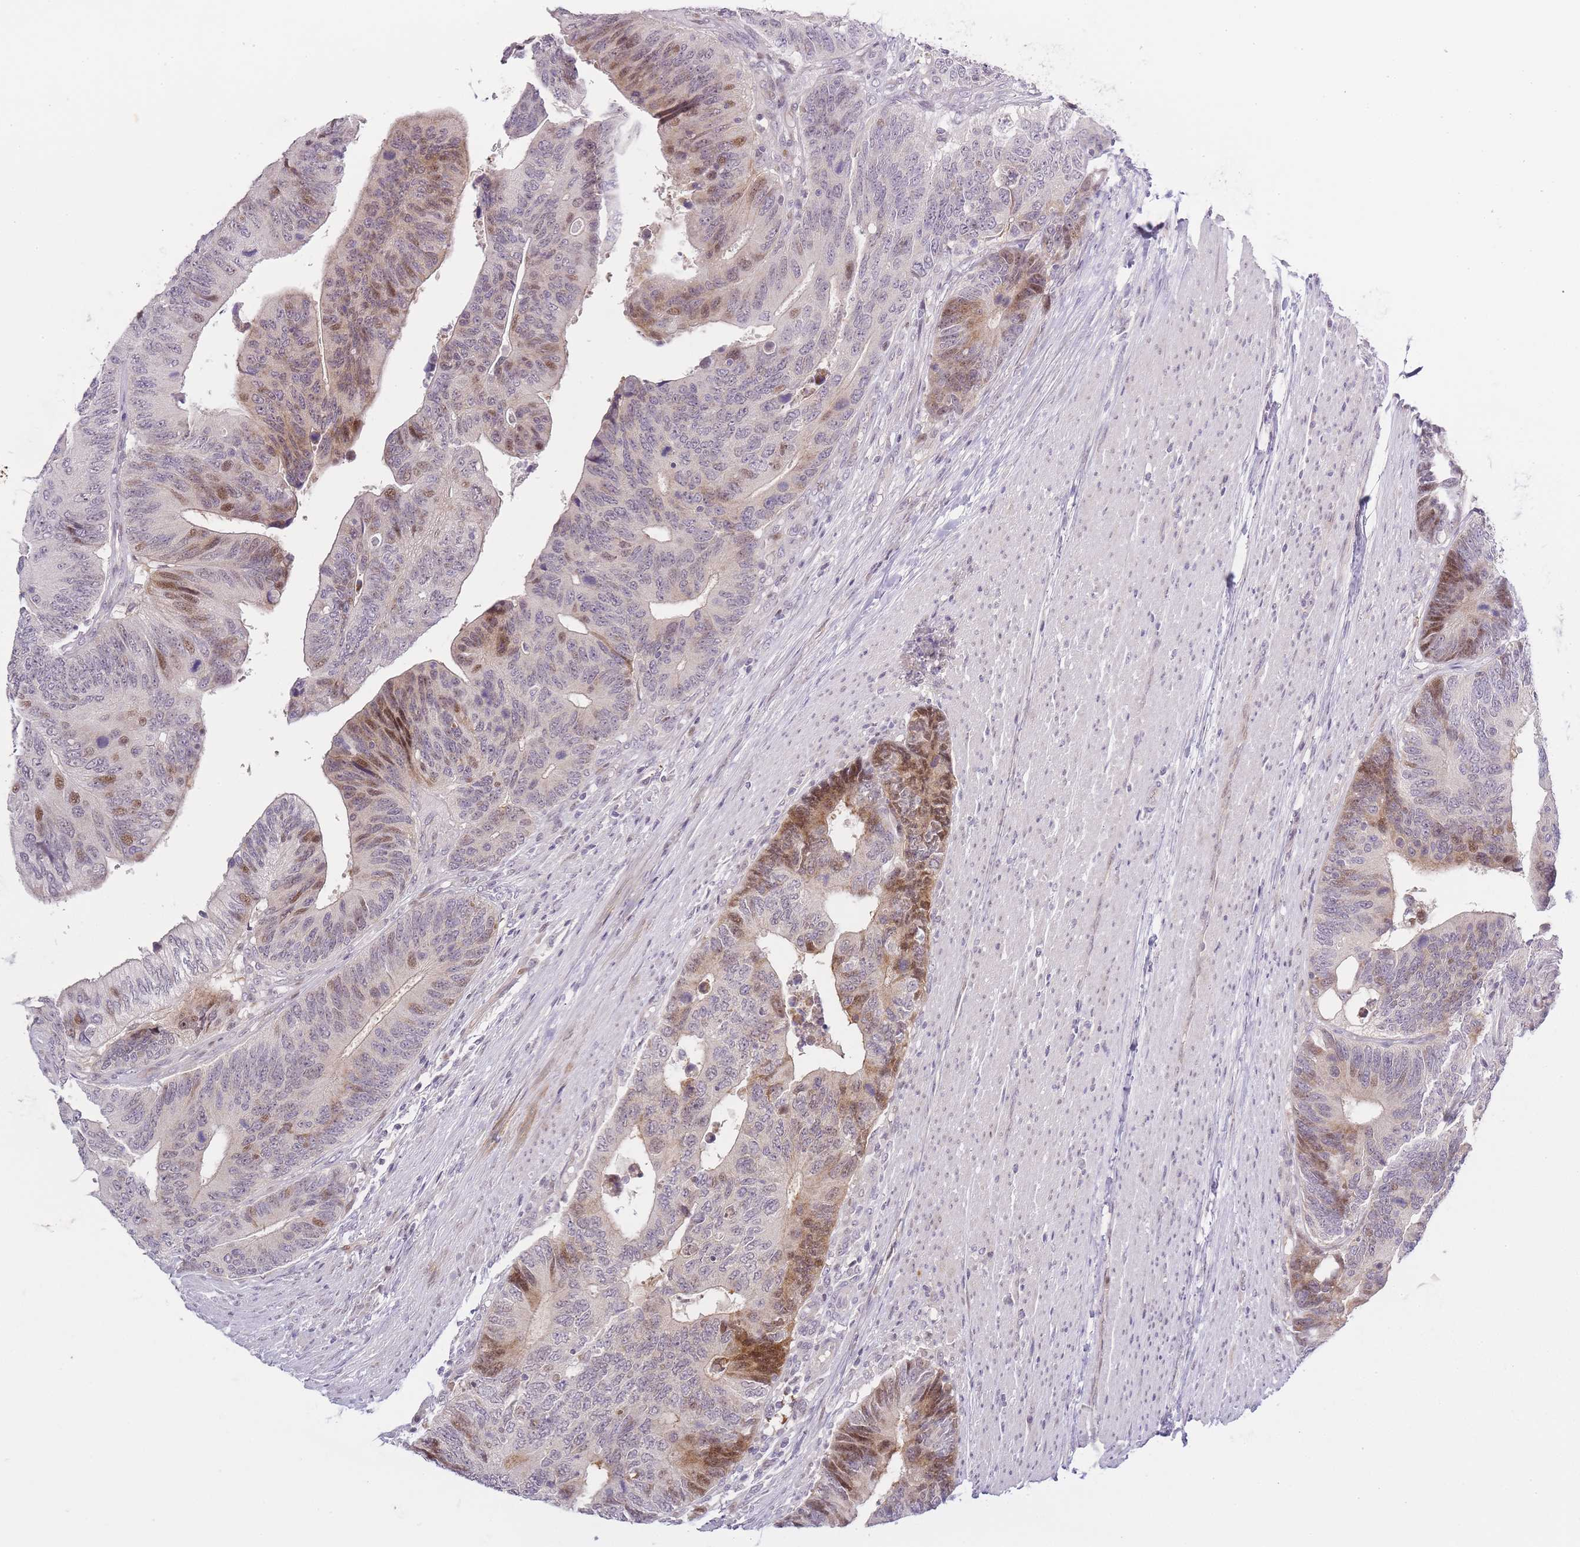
{"staining": {"intensity": "moderate", "quantity": "<25%", "location": "nuclear"}, "tissue": "colorectal cancer", "cell_type": "Tumor cells", "image_type": "cancer", "snomed": [{"axis": "morphology", "description": "Adenocarcinoma, NOS"}, {"axis": "topography", "description": "Colon"}], "caption": "Protein expression analysis of adenocarcinoma (colorectal) demonstrates moderate nuclear positivity in approximately <25% of tumor cells.", "gene": "OGG1", "patient": {"sex": "male", "age": 87}}